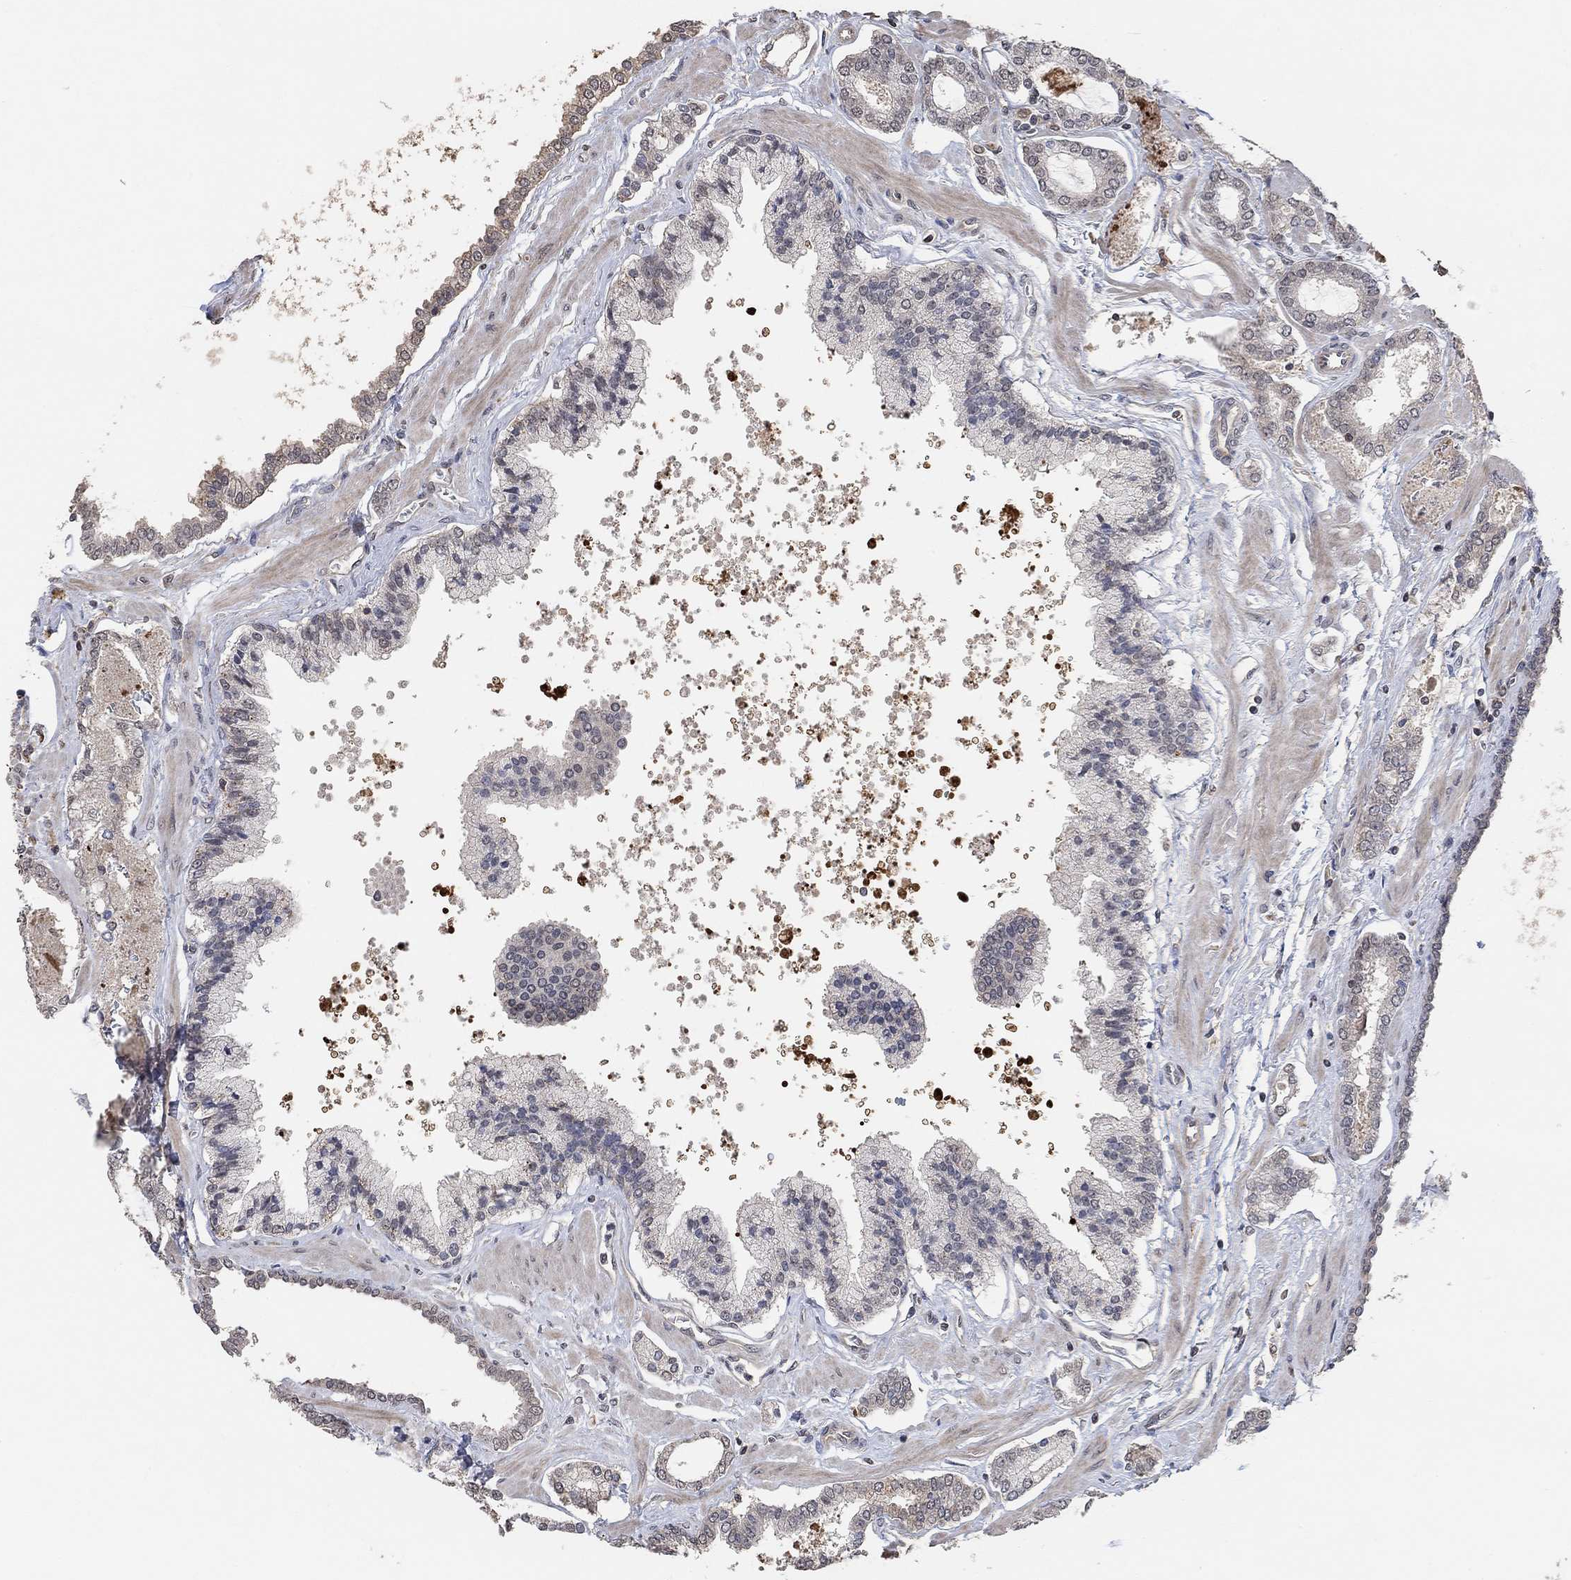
{"staining": {"intensity": "negative", "quantity": "none", "location": "none"}, "tissue": "prostate cancer", "cell_type": "Tumor cells", "image_type": "cancer", "snomed": [{"axis": "morphology", "description": "Adenocarcinoma, NOS"}, {"axis": "topography", "description": "Prostate"}], "caption": "Tumor cells show no significant protein staining in prostate cancer (adenocarcinoma). Nuclei are stained in blue.", "gene": "UNC5B", "patient": {"sex": "male", "age": 63}}